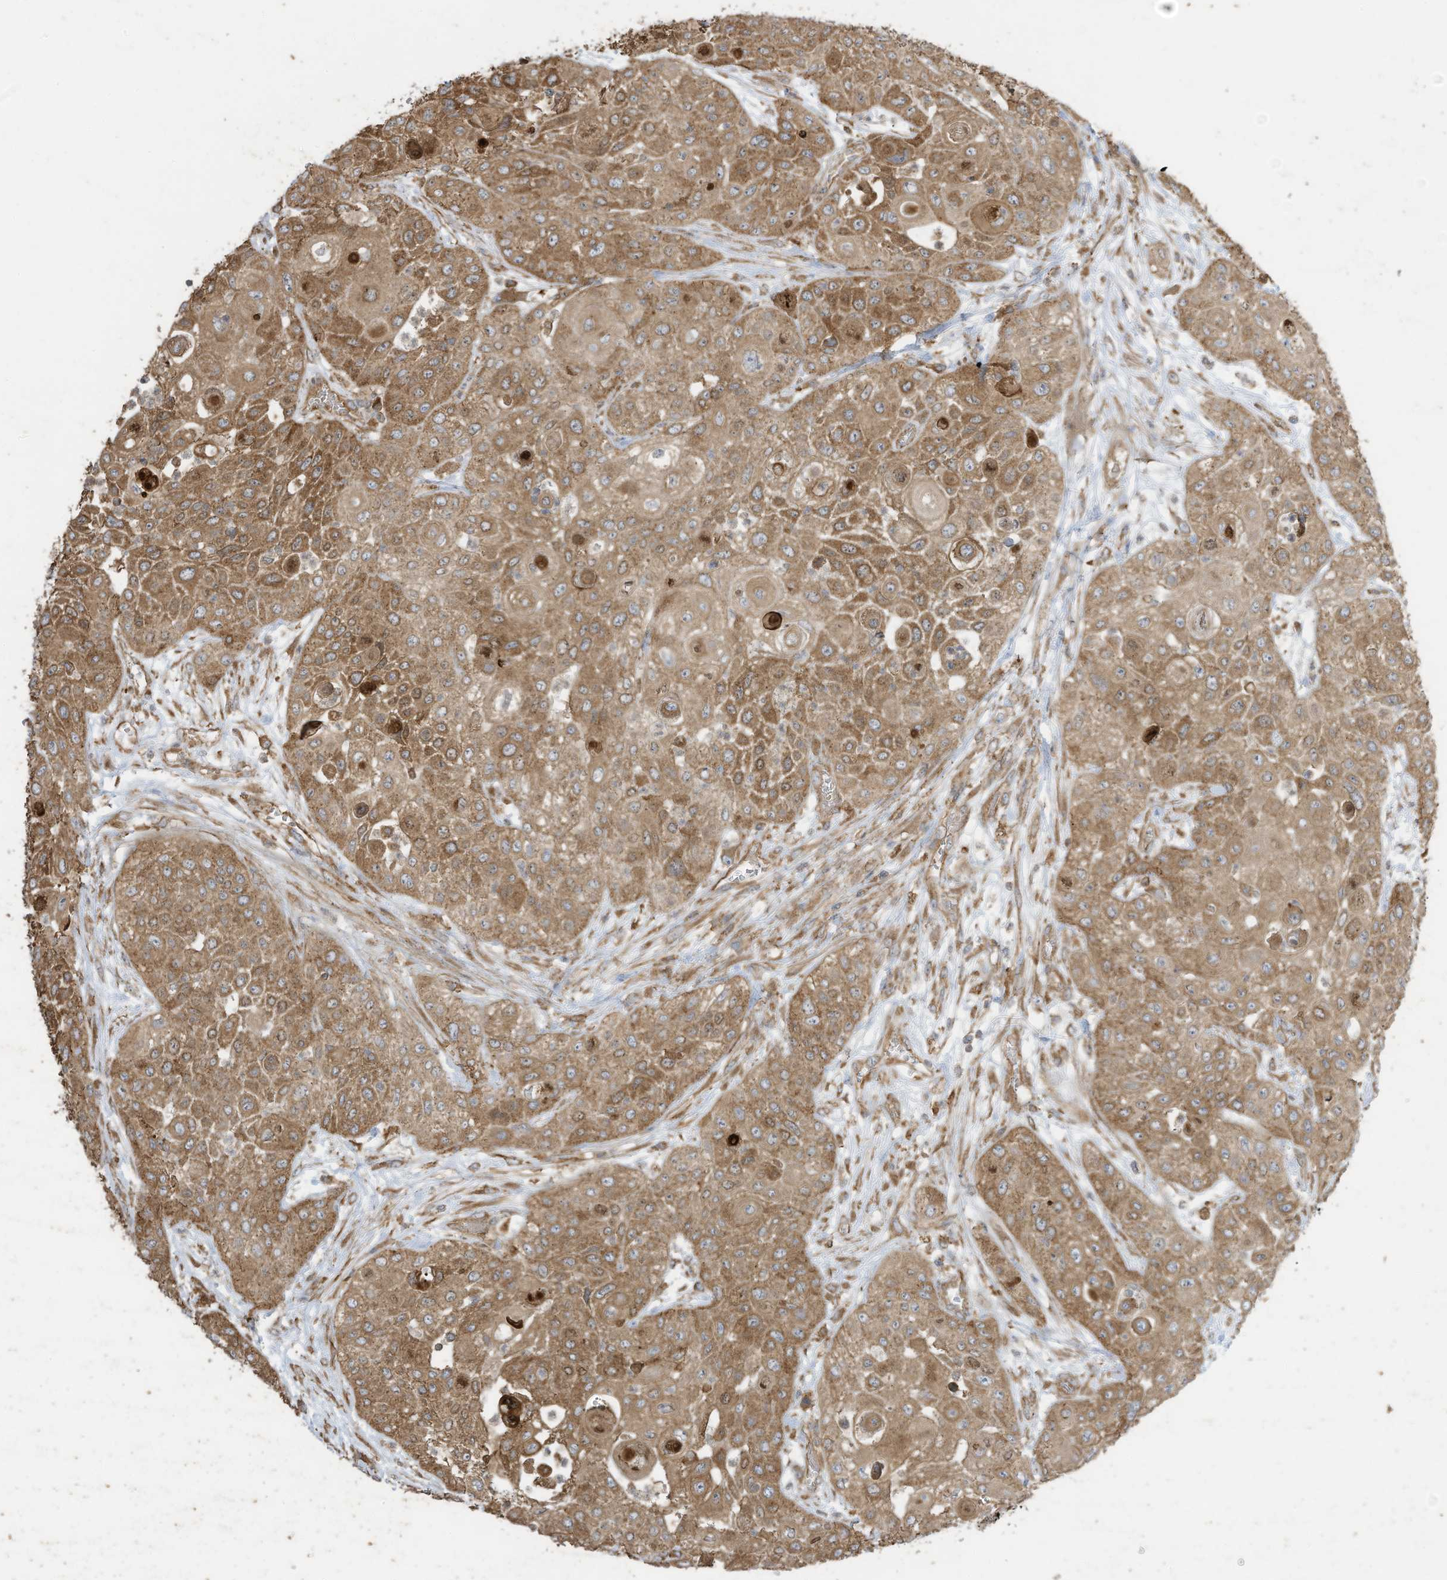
{"staining": {"intensity": "moderate", "quantity": ">75%", "location": "cytoplasmic/membranous"}, "tissue": "urothelial cancer", "cell_type": "Tumor cells", "image_type": "cancer", "snomed": [{"axis": "morphology", "description": "Urothelial carcinoma, High grade"}, {"axis": "topography", "description": "Urinary bladder"}], "caption": "Brown immunohistochemical staining in human high-grade urothelial carcinoma displays moderate cytoplasmic/membranous expression in about >75% of tumor cells. Nuclei are stained in blue.", "gene": "CGAS", "patient": {"sex": "female", "age": 79}}